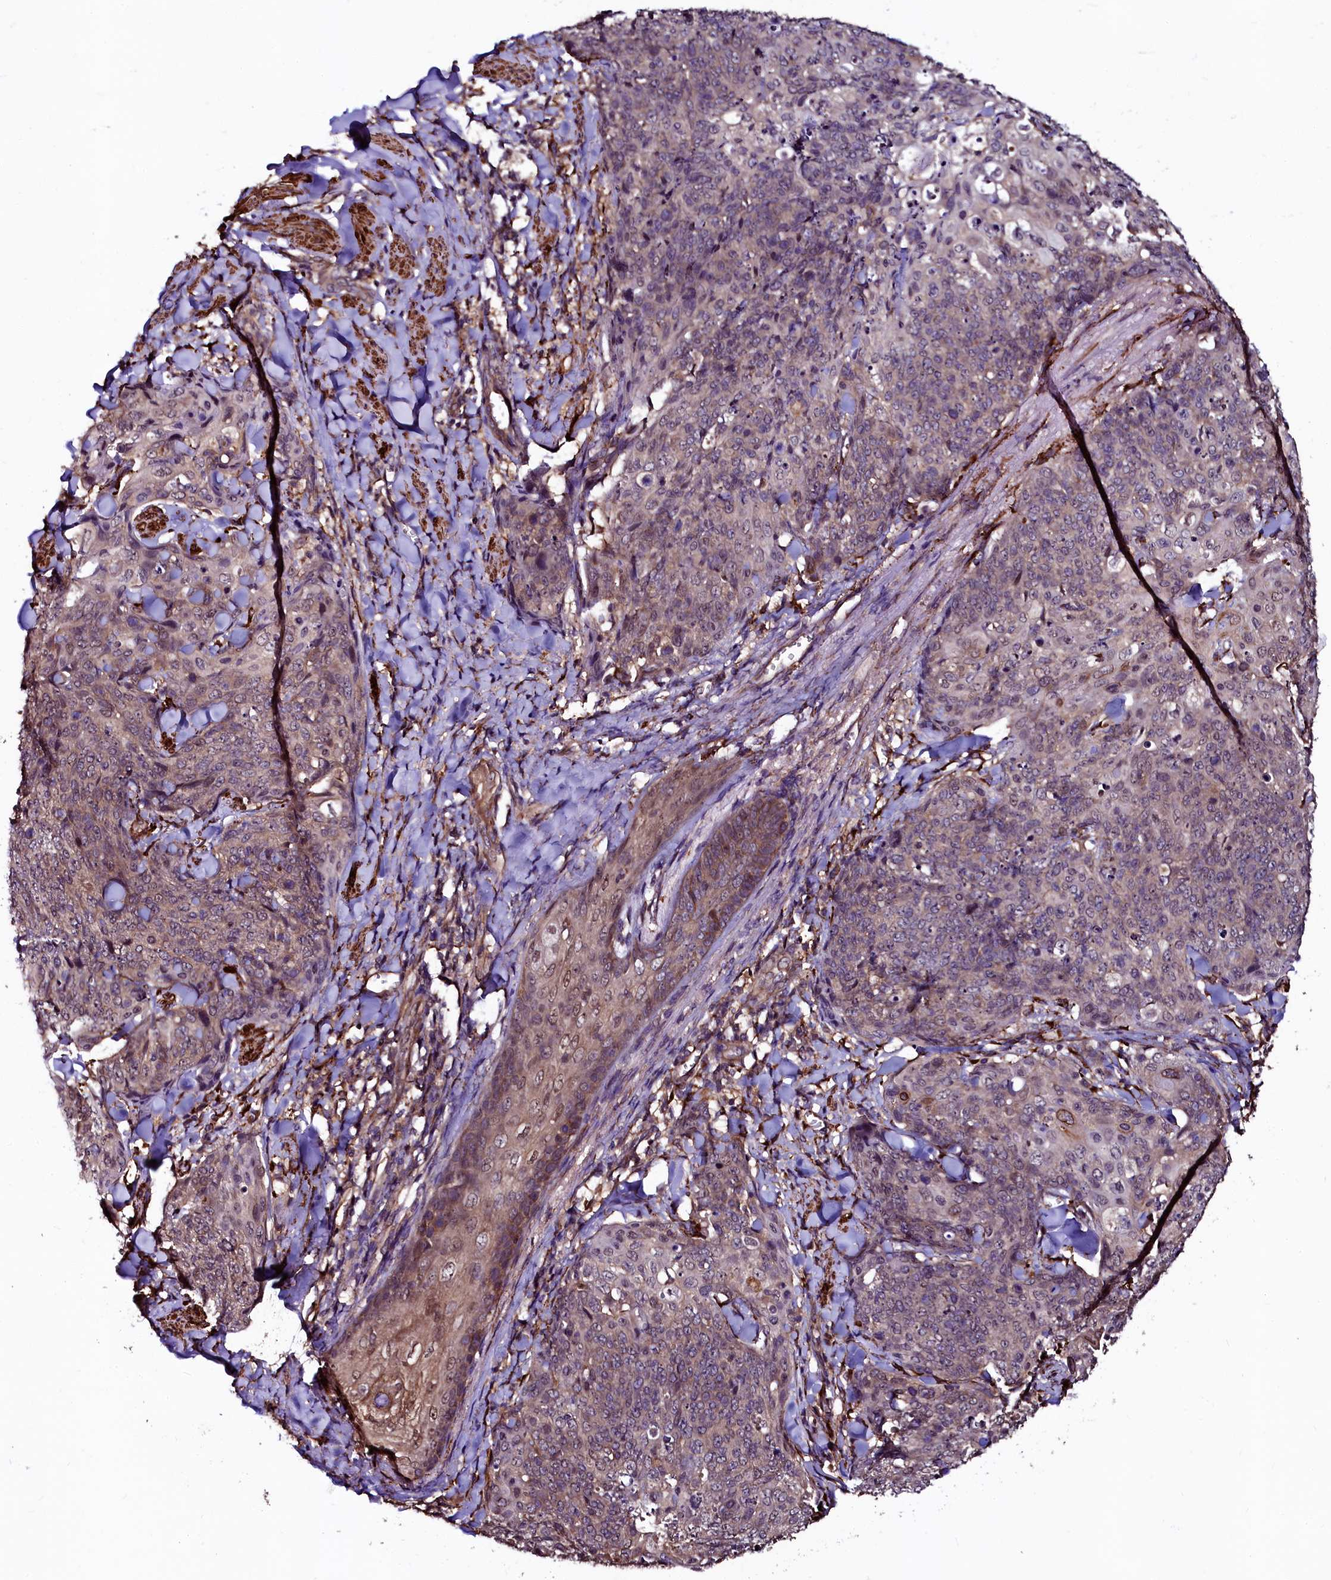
{"staining": {"intensity": "weak", "quantity": "<25%", "location": "cytoplasmic/membranous"}, "tissue": "skin cancer", "cell_type": "Tumor cells", "image_type": "cancer", "snomed": [{"axis": "morphology", "description": "Squamous cell carcinoma, NOS"}, {"axis": "topography", "description": "Skin"}, {"axis": "topography", "description": "Vulva"}], "caption": "Photomicrograph shows no significant protein staining in tumor cells of skin squamous cell carcinoma. (Immunohistochemistry, brightfield microscopy, high magnification).", "gene": "N4BP1", "patient": {"sex": "female", "age": 85}}